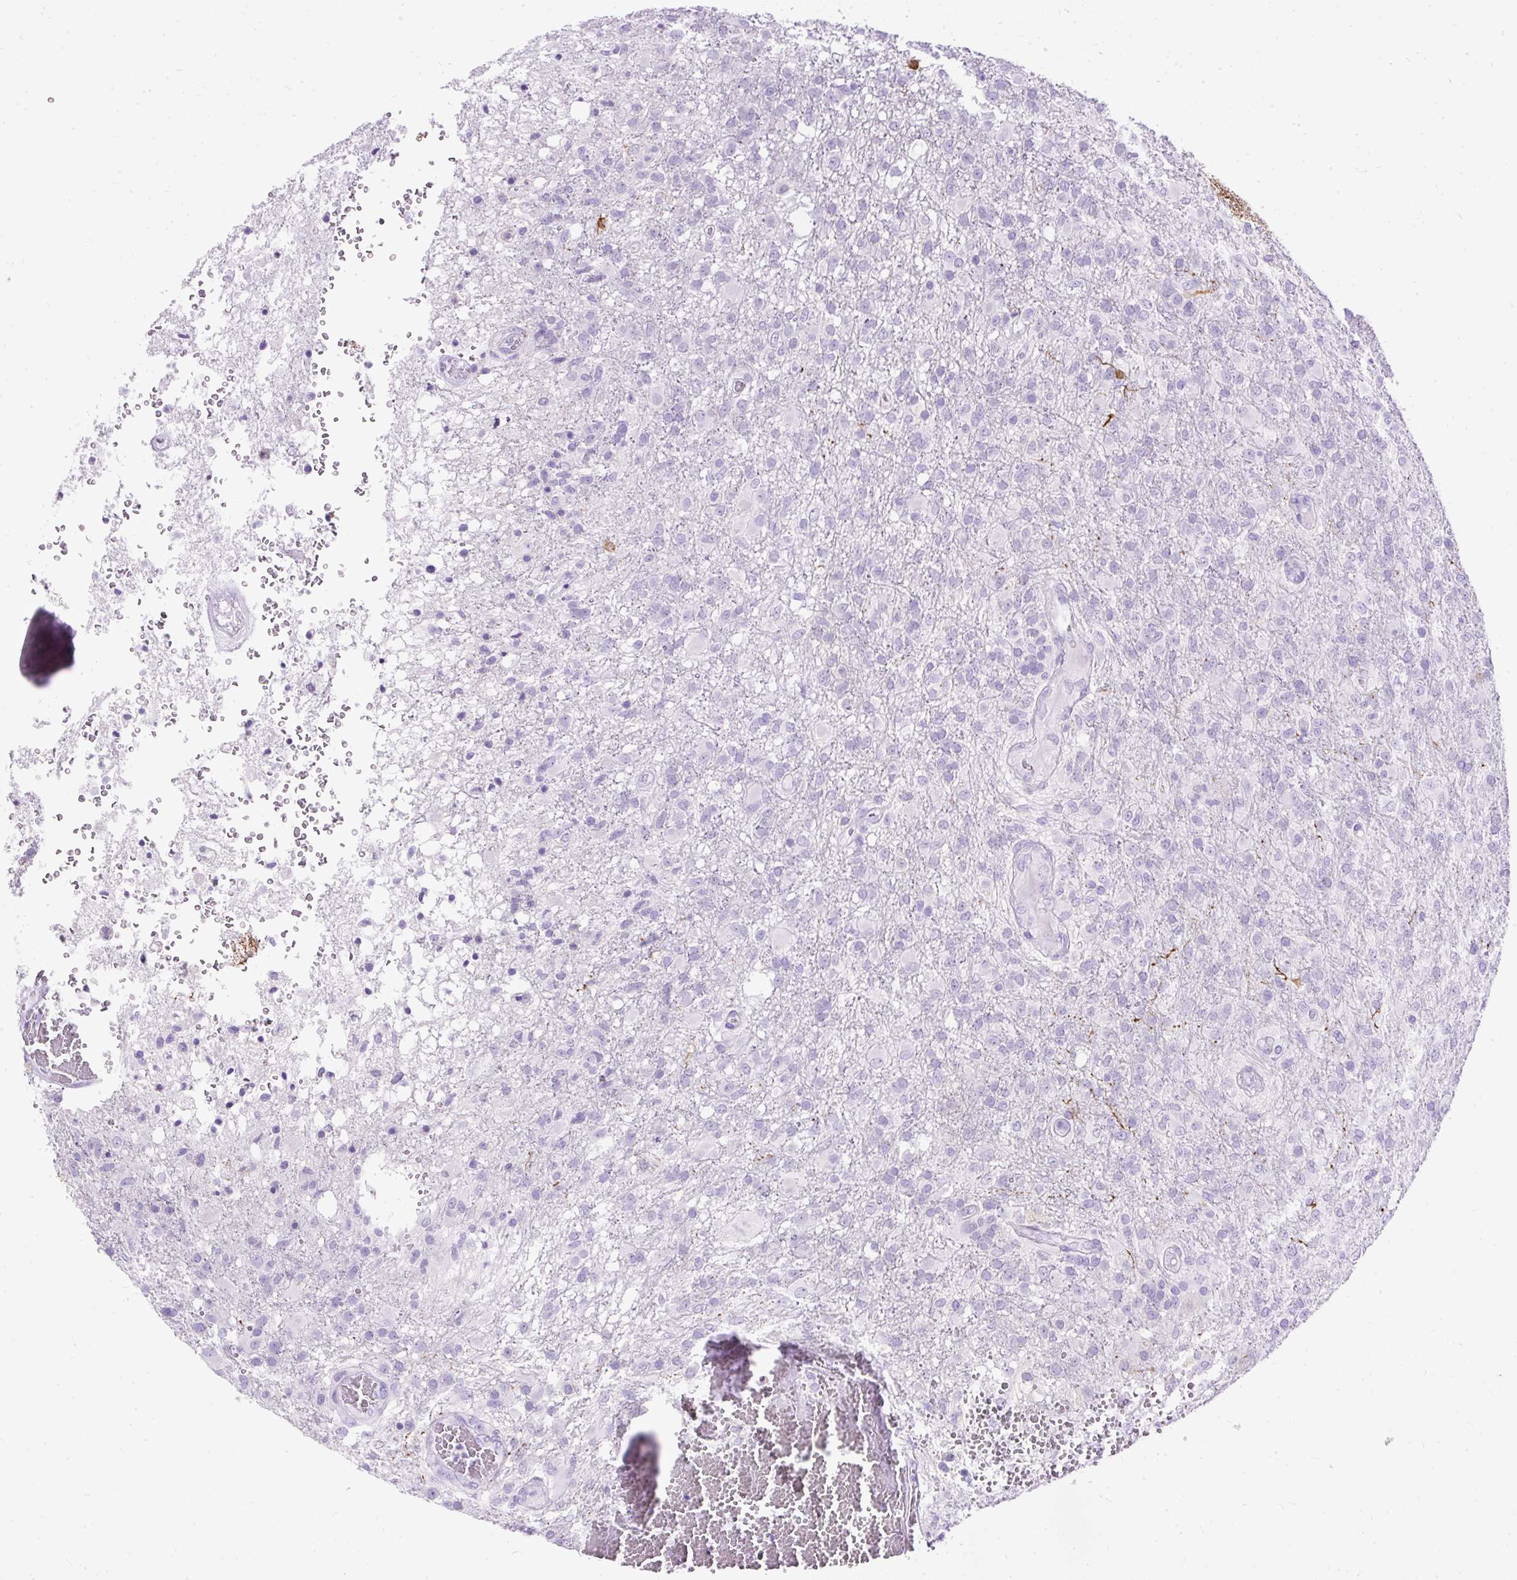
{"staining": {"intensity": "negative", "quantity": "none", "location": "none"}, "tissue": "glioma", "cell_type": "Tumor cells", "image_type": "cancer", "snomed": [{"axis": "morphology", "description": "Glioma, malignant, High grade"}, {"axis": "topography", "description": "Brain"}], "caption": "Tumor cells are negative for brown protein staining in glioma.", "gene": "HEY1", "patient": {"sex": "female", "age": 74}}